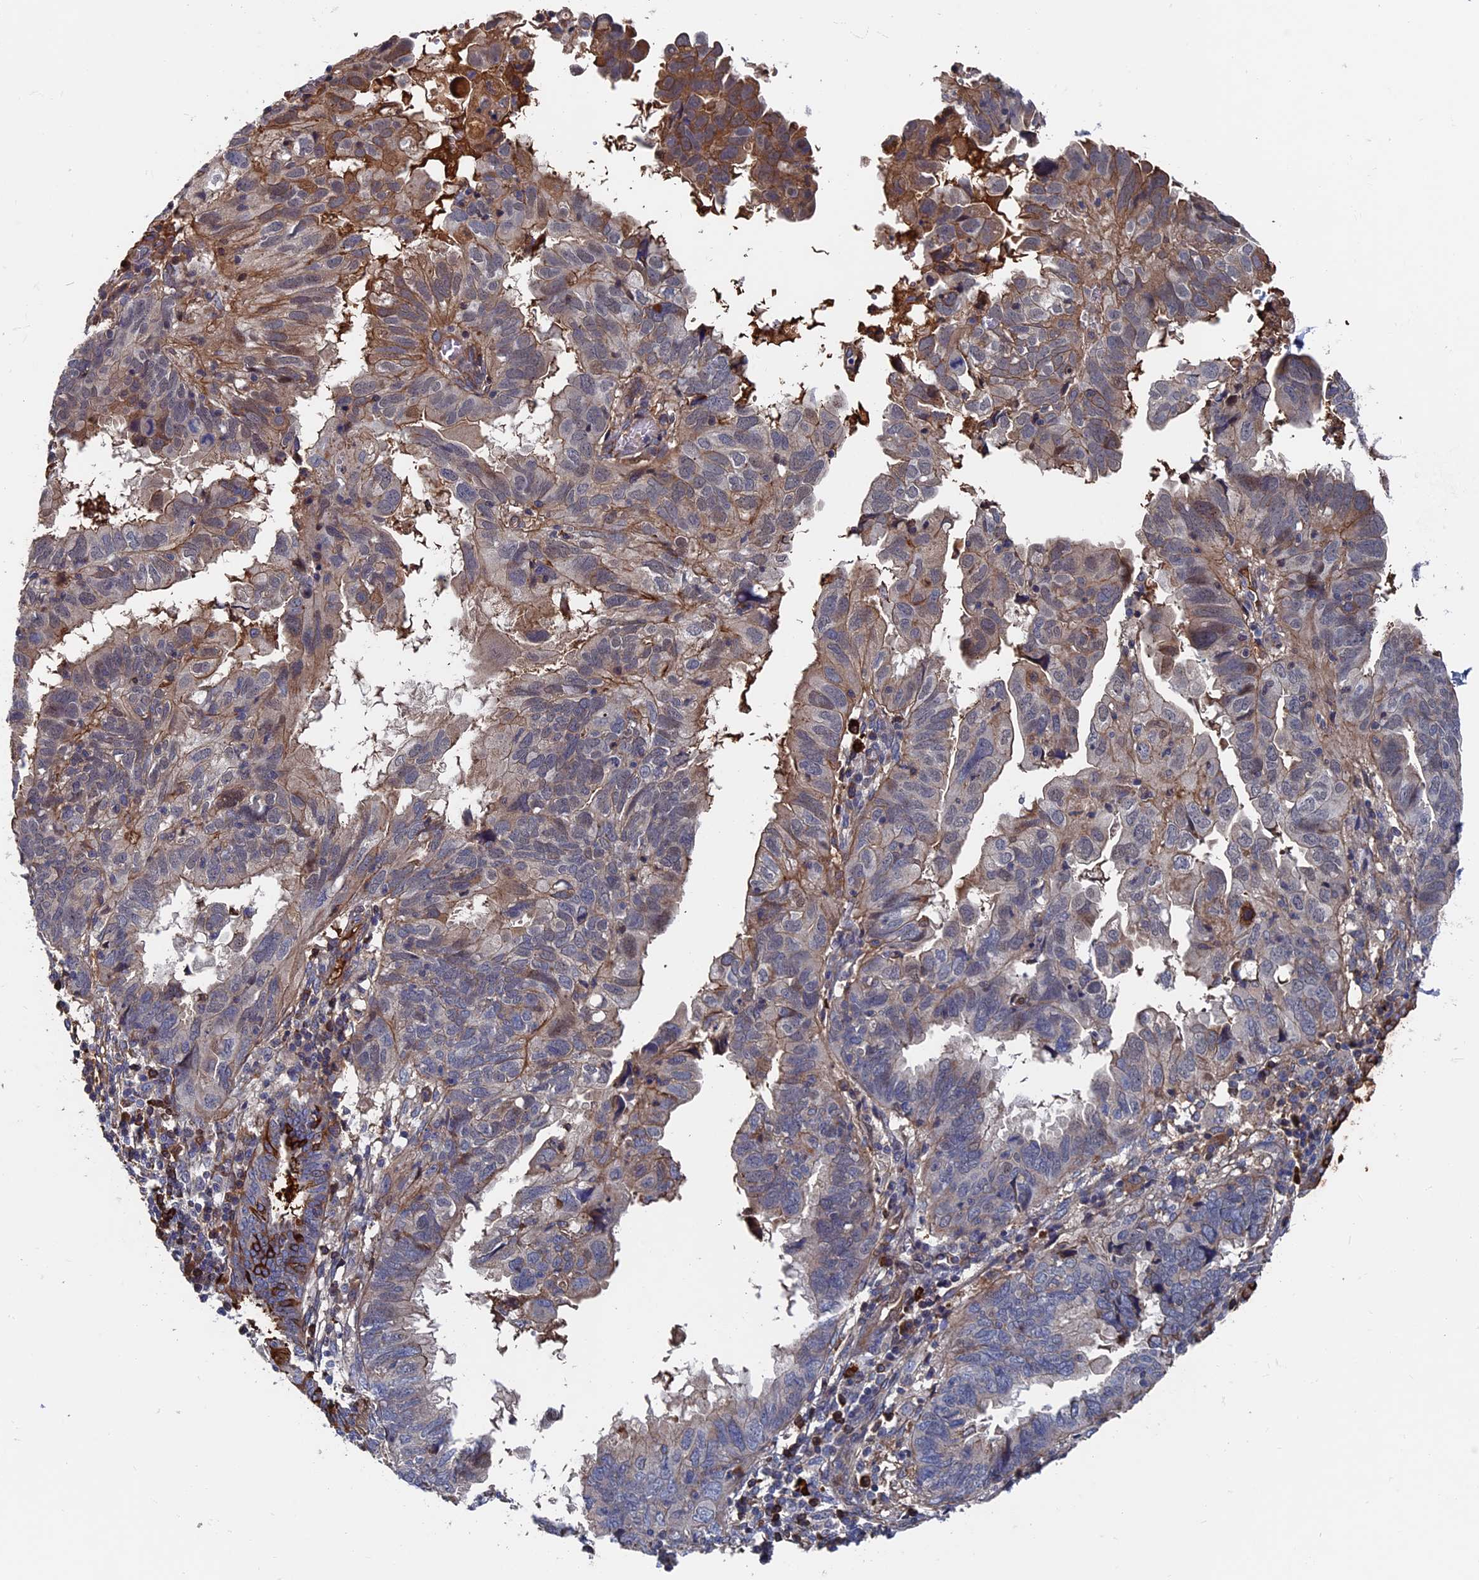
{"staining": {"intensity": "weak", "quantity": "<25%", "location": "cytoplasmic/membranous"}, "tissue": "endometrial cancer", "cell_type": "Tumor cells", "image_type": "cancer", "snomed": [{"axis": "morphology", "description": "Adenocarcinoma, NOS"}, {"axis": "topography", "description": "Uterus"}], "caption": "Human adenocarcinoma (endometrial) stained for a protein using immunohistochemistry displays no staining in tumor cells.", "gene": "RPUSD1", "patient": {"sex": "female", "age": 77}}